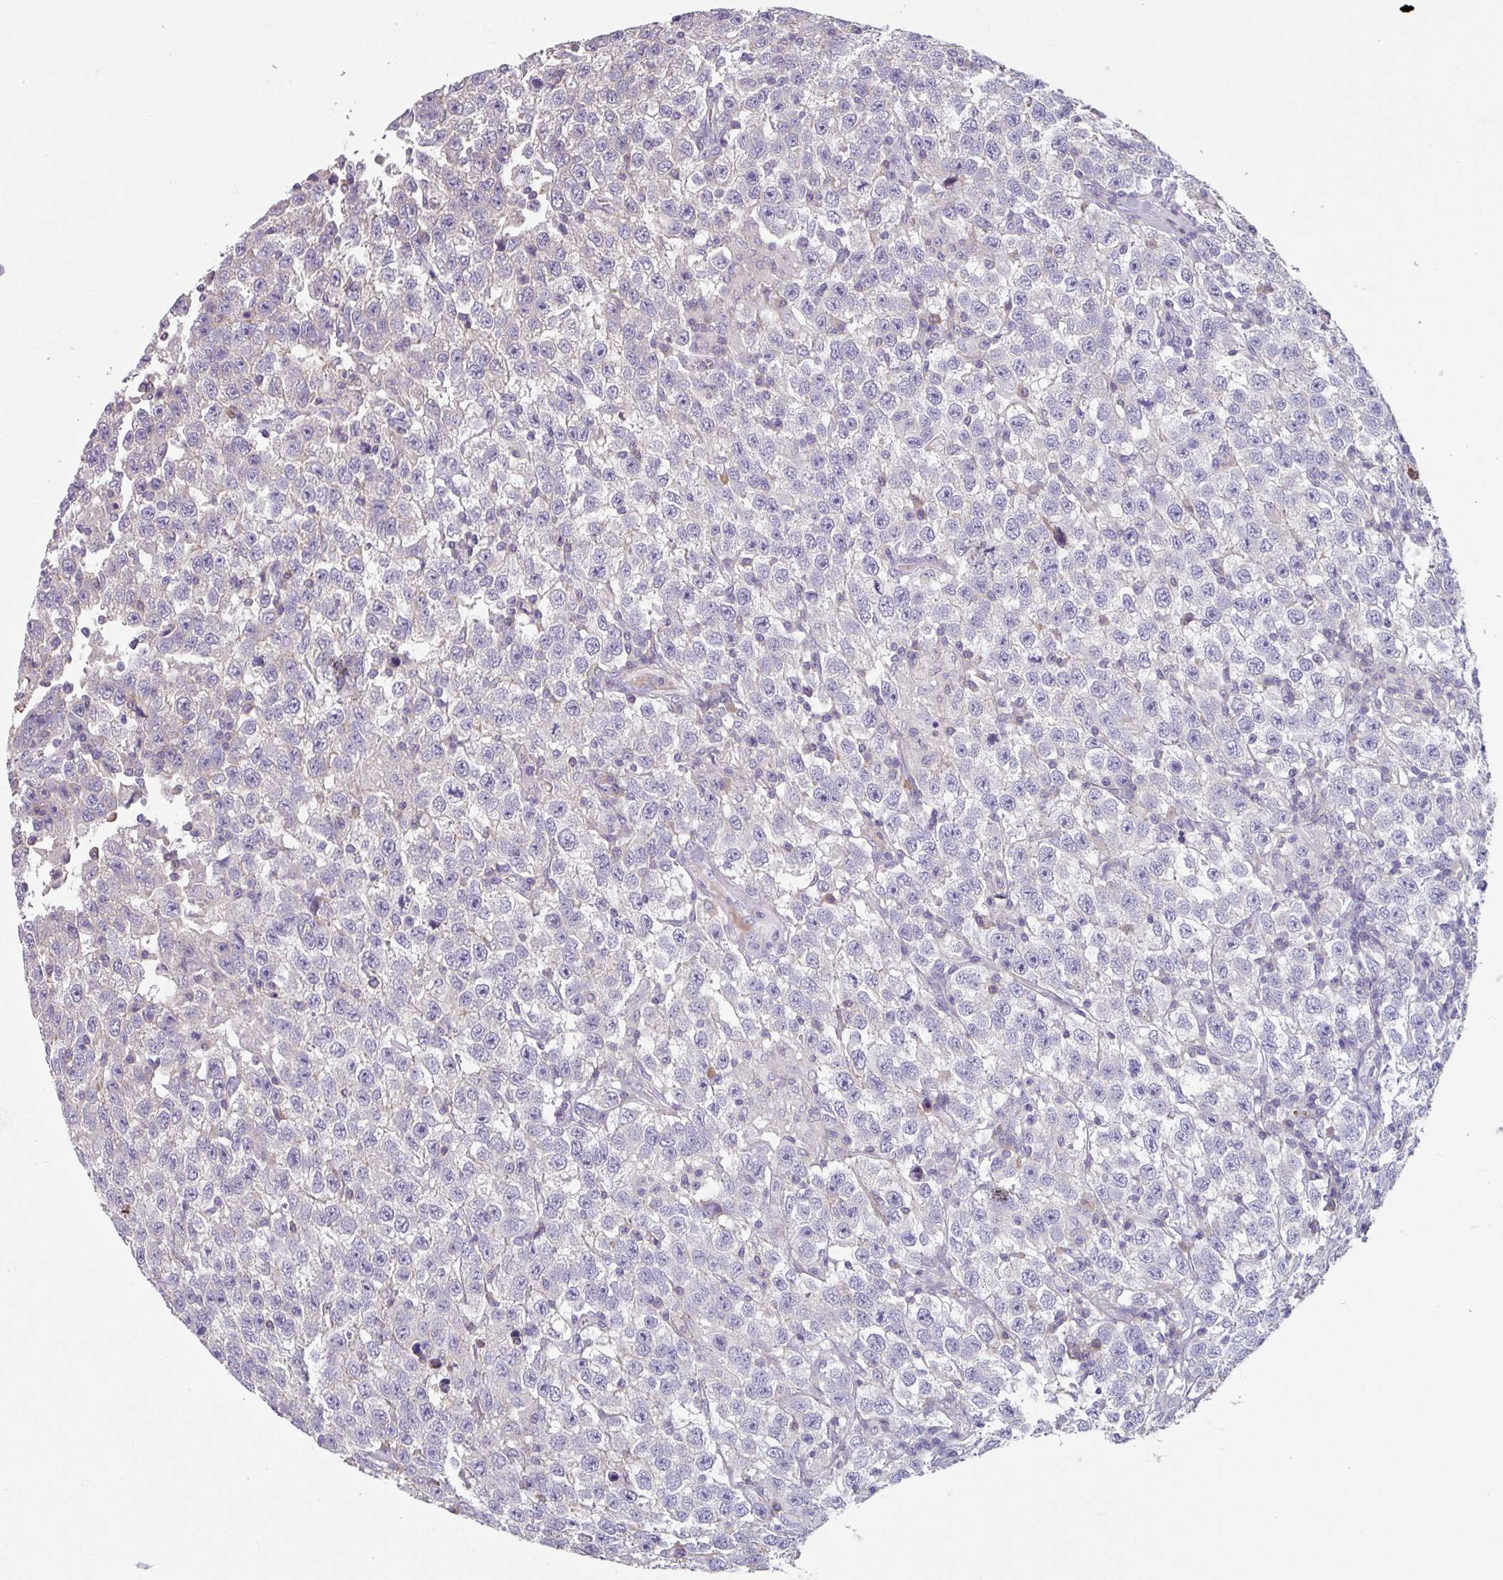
{"staining": {"intensity": "negative", "quantity": "none", "location": "none"}, "tissue": "testis cancer", "cell_type": "Tumor cells", "image_type": "cancer", "snomed": [{"axis": "morphology", "description": "Seminoma, NOS"}, {"axis": "topography", "description": "Testis"}], "caption": "Photomicrograph shows no protein expression in tumor cells of seminoma (testis) tissue. (Stains: DAB (3,3'-diaminobenzidine) IHC with hematoxylin counter stain, Microscopy: brightfield microscopy at high magnification).", "gene": "TMEM132A", "patient": {"sex": "male", "age": 41}}